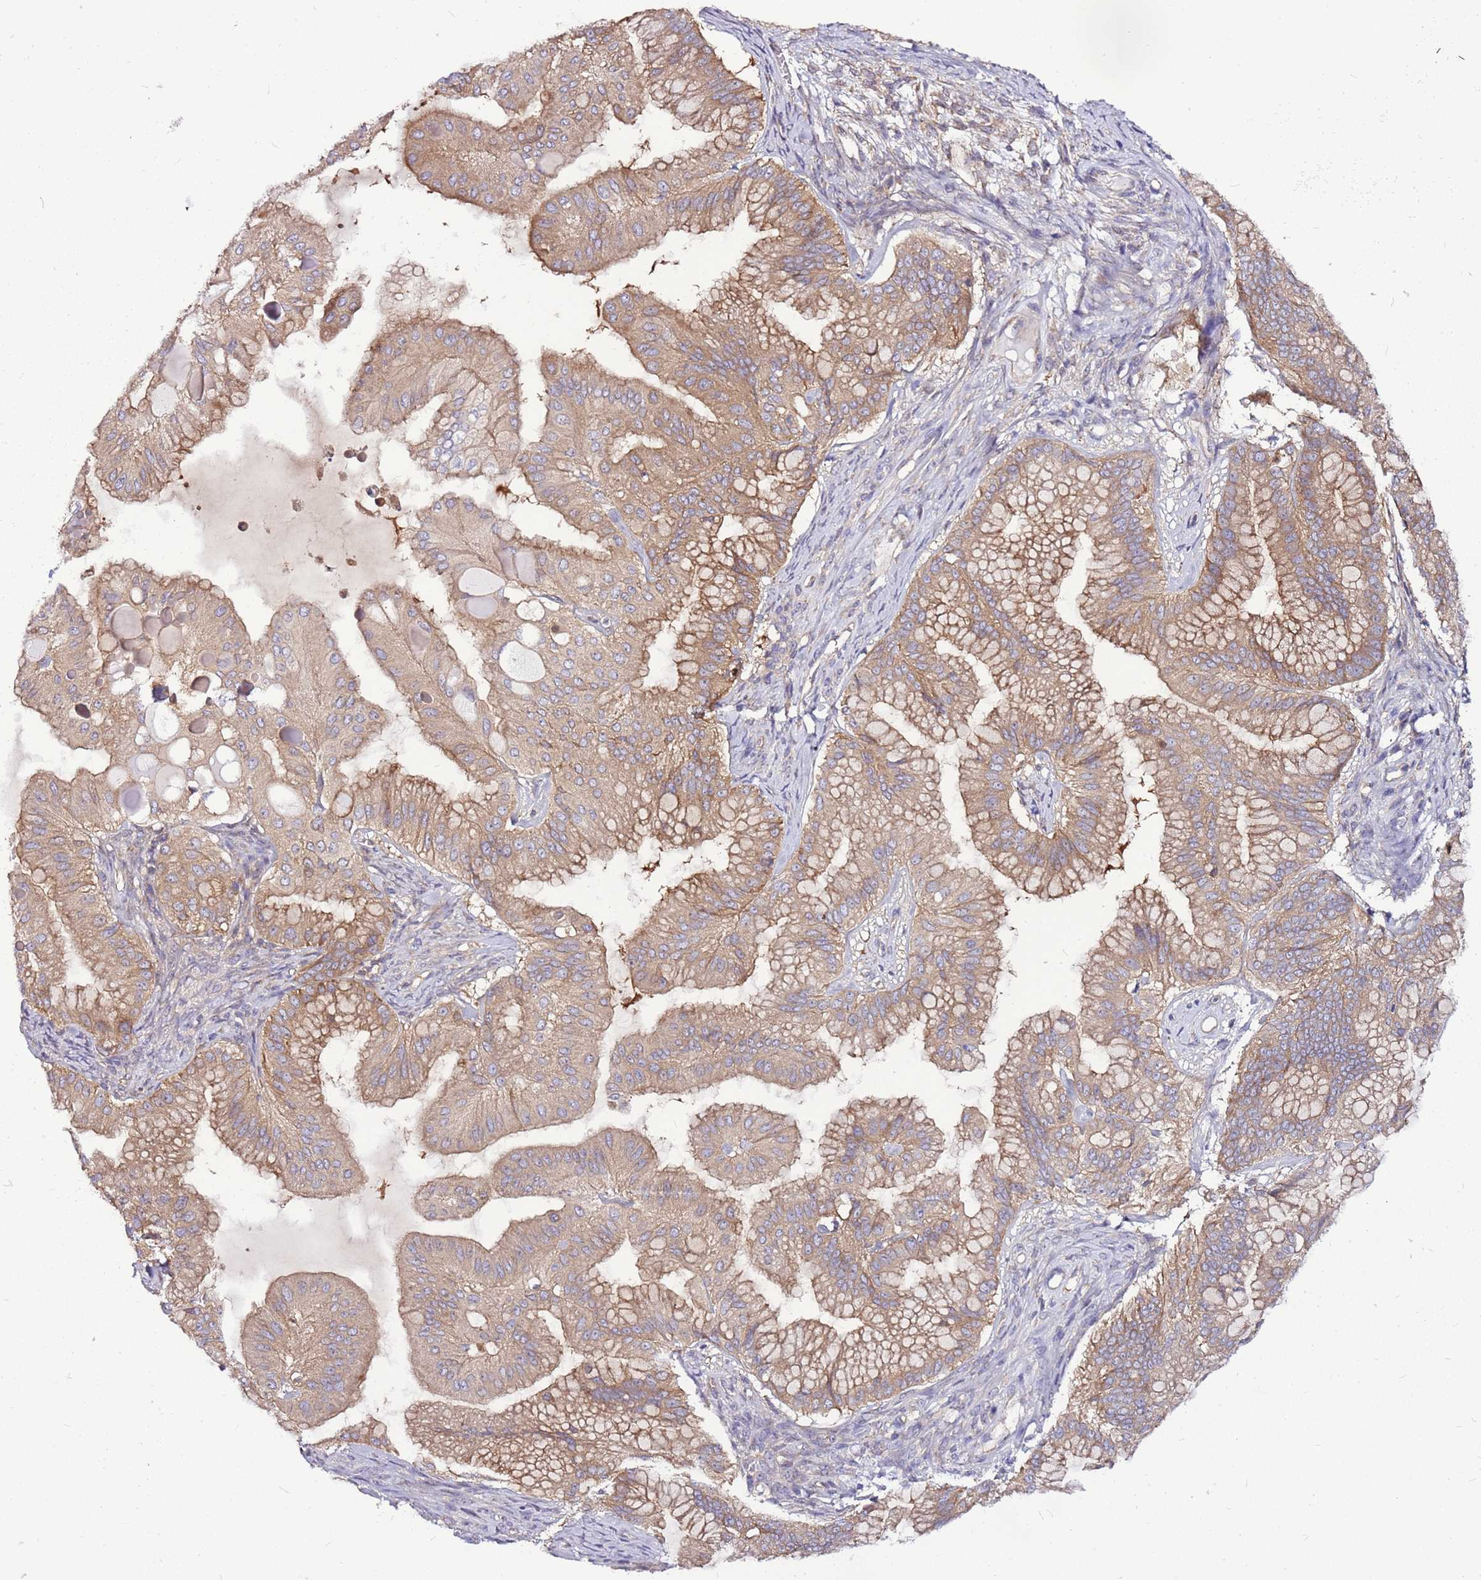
{"staining": {"intensity": "moderate", "quantity": ">75%", "location": "cytoplasmic/membranous"}, "tissue": "ovarian cancer", "cell_type": "Tumor cells", "image_type": "cancer", "snomed": [{"axis": "morphology", "description": "Cystadenocarcinoma, mucinous, NOS"}, {"axis": "topography", "description": "Ovary"}], "caption": "Ovarian cancer stained for a protein (brown) exhibits moderate cytoplasmic/membranous positive expression in approximately >75% of tumor cells.", "gene": "ATXN2L", "patient": {"sex": "female", "age": 61}}